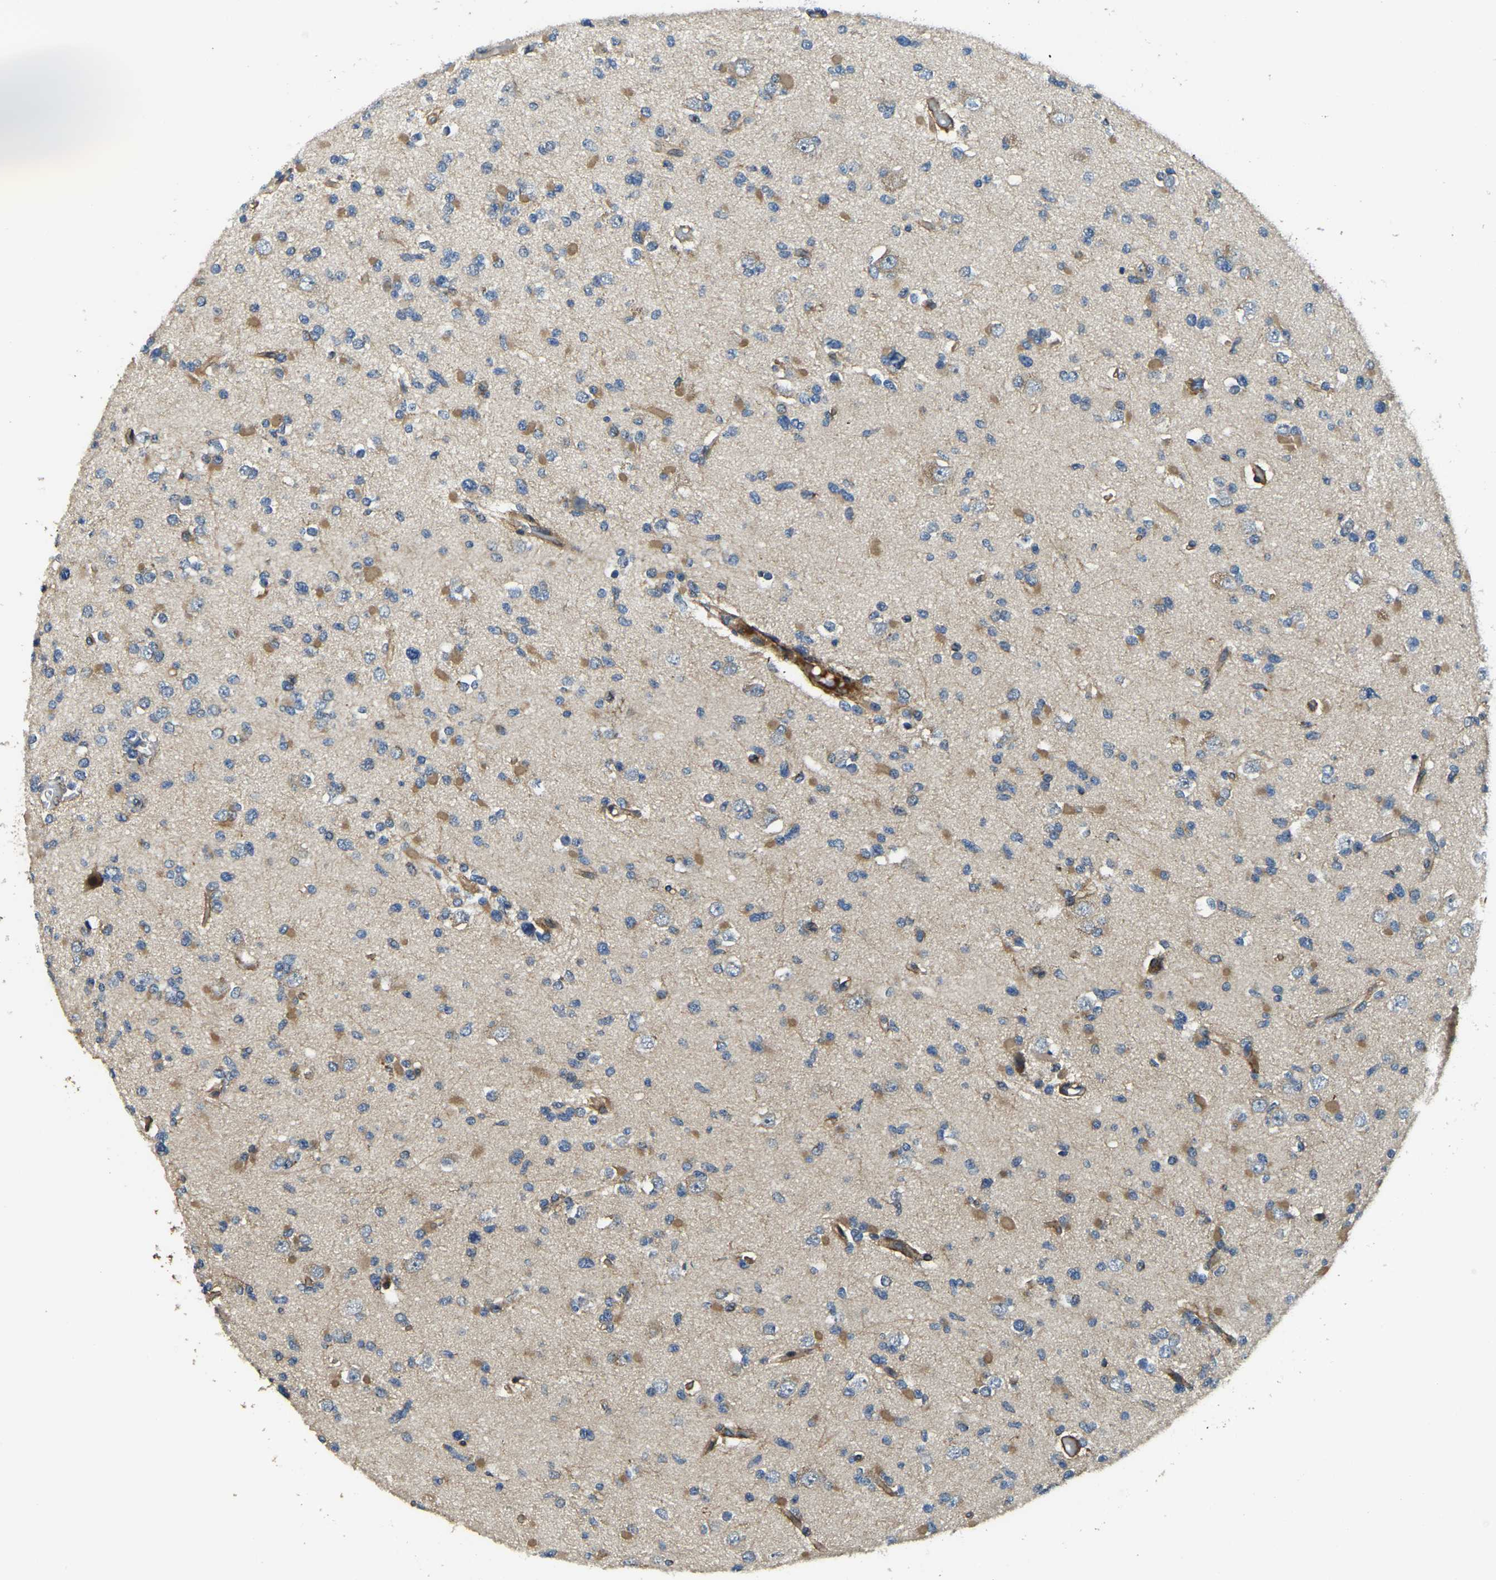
{"staining": {"intensity": "moderate", "quantity": "25%-75%", "location": "cytoplasmic/membranous"}, "tissue": "glioma", "cell_type": "Tumor cells", "image_type": "cancer", "snomed": [{"axis": "morphology", "description": "Glioma, malignant, Low grade"}, {"axis": "topography", "description": "Brain"}], "caption": "A photomicrograph of human glioma stained for a protein demonstrates moderate cytoplasmic/membranous brown staining in tumor cells.", "gene": "RNF39", "patient": {"sex": "female", "age": 22}}